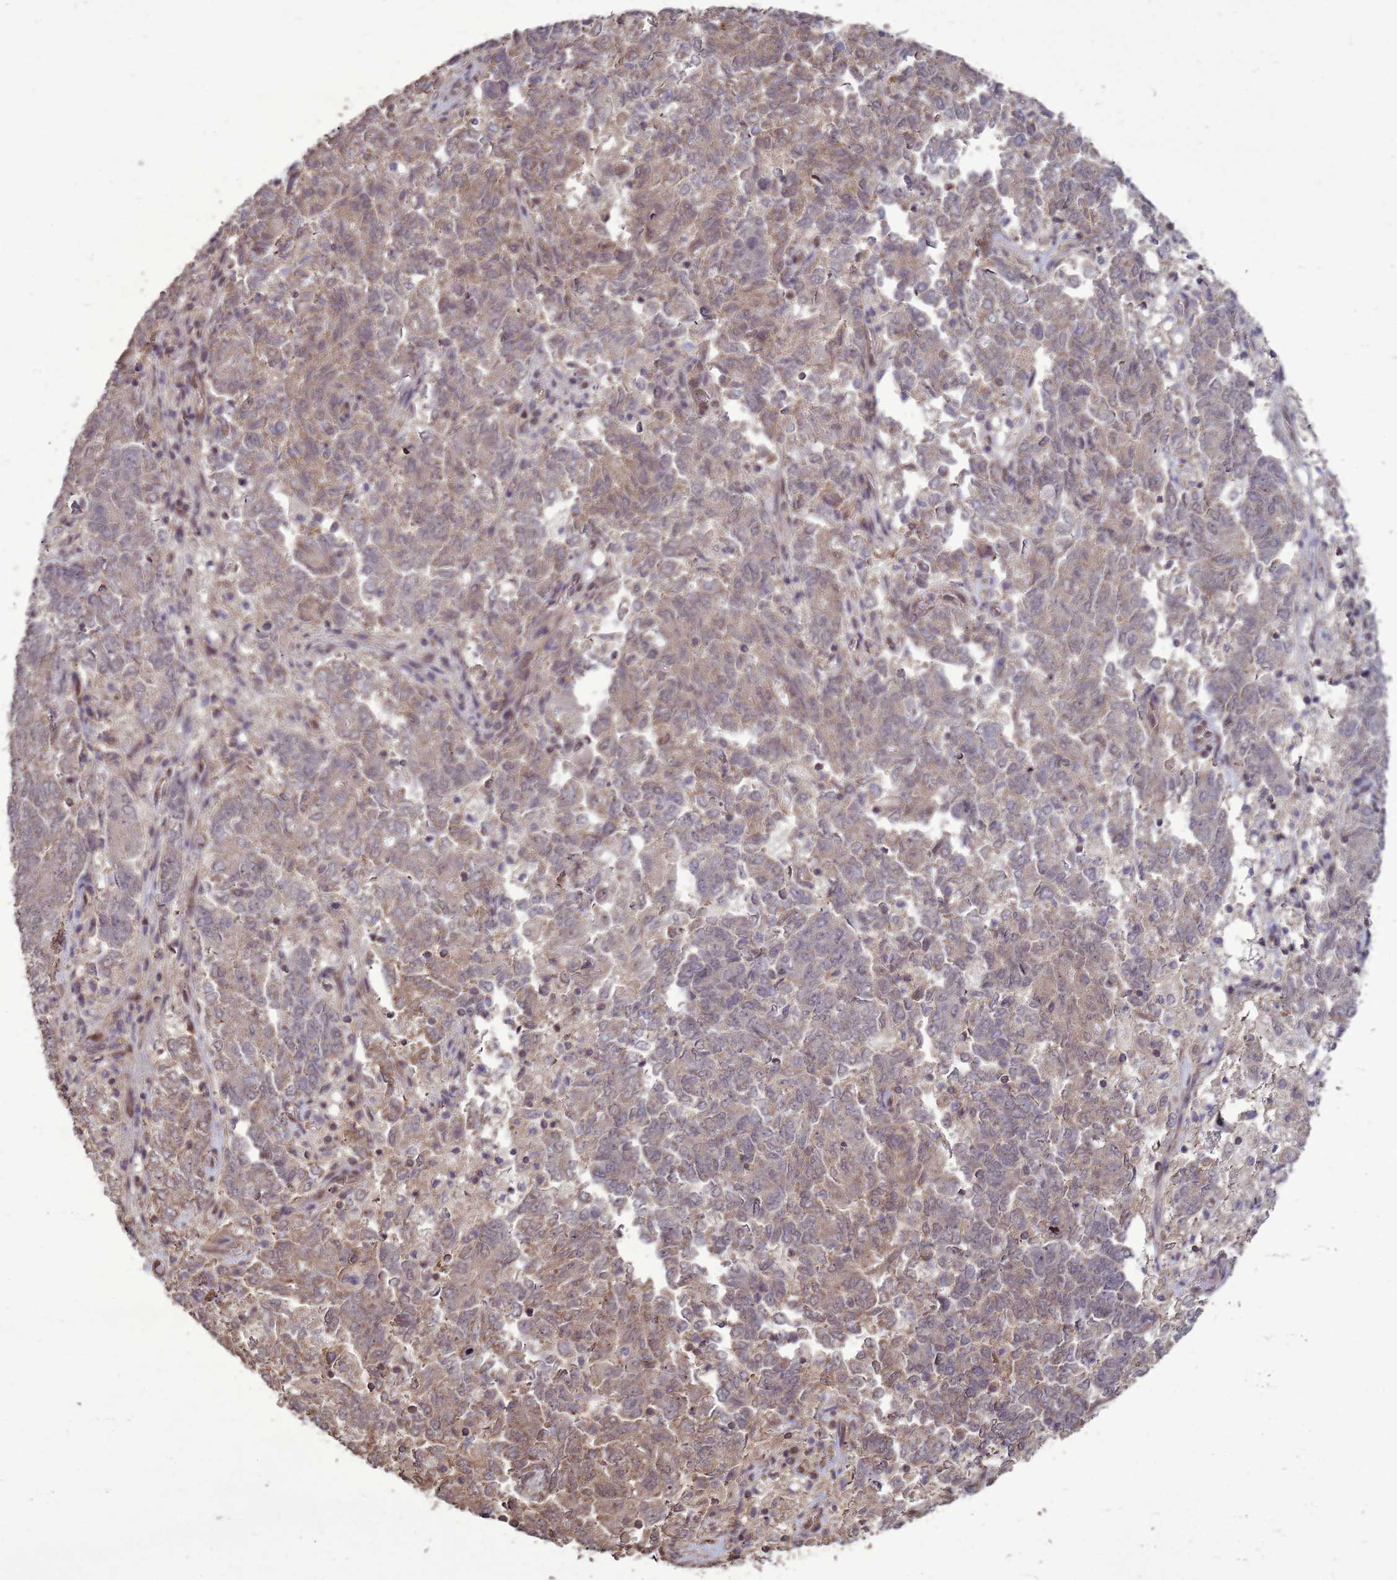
{"staining": {"intensity": "weak", "quantity": "25%-75%", "location": "cytoplasmic/membranous"}, "tissue": "endometrial cancer", "cell_type": "Tumor cells", "image_type": "cancer", "snomed": [{"axis": "morphology", "description": "Adenocarcinoma, NOS"}, {"axis": "topography", "description": "Endometrium"}], "caption": "The immunohistochemical stain labels weak cytoplasmic/membranous positivity in tumor cells of endometrial cancer tissue.", "gene": "CRBN", "patient": {"sex": "female", "age": 80}}